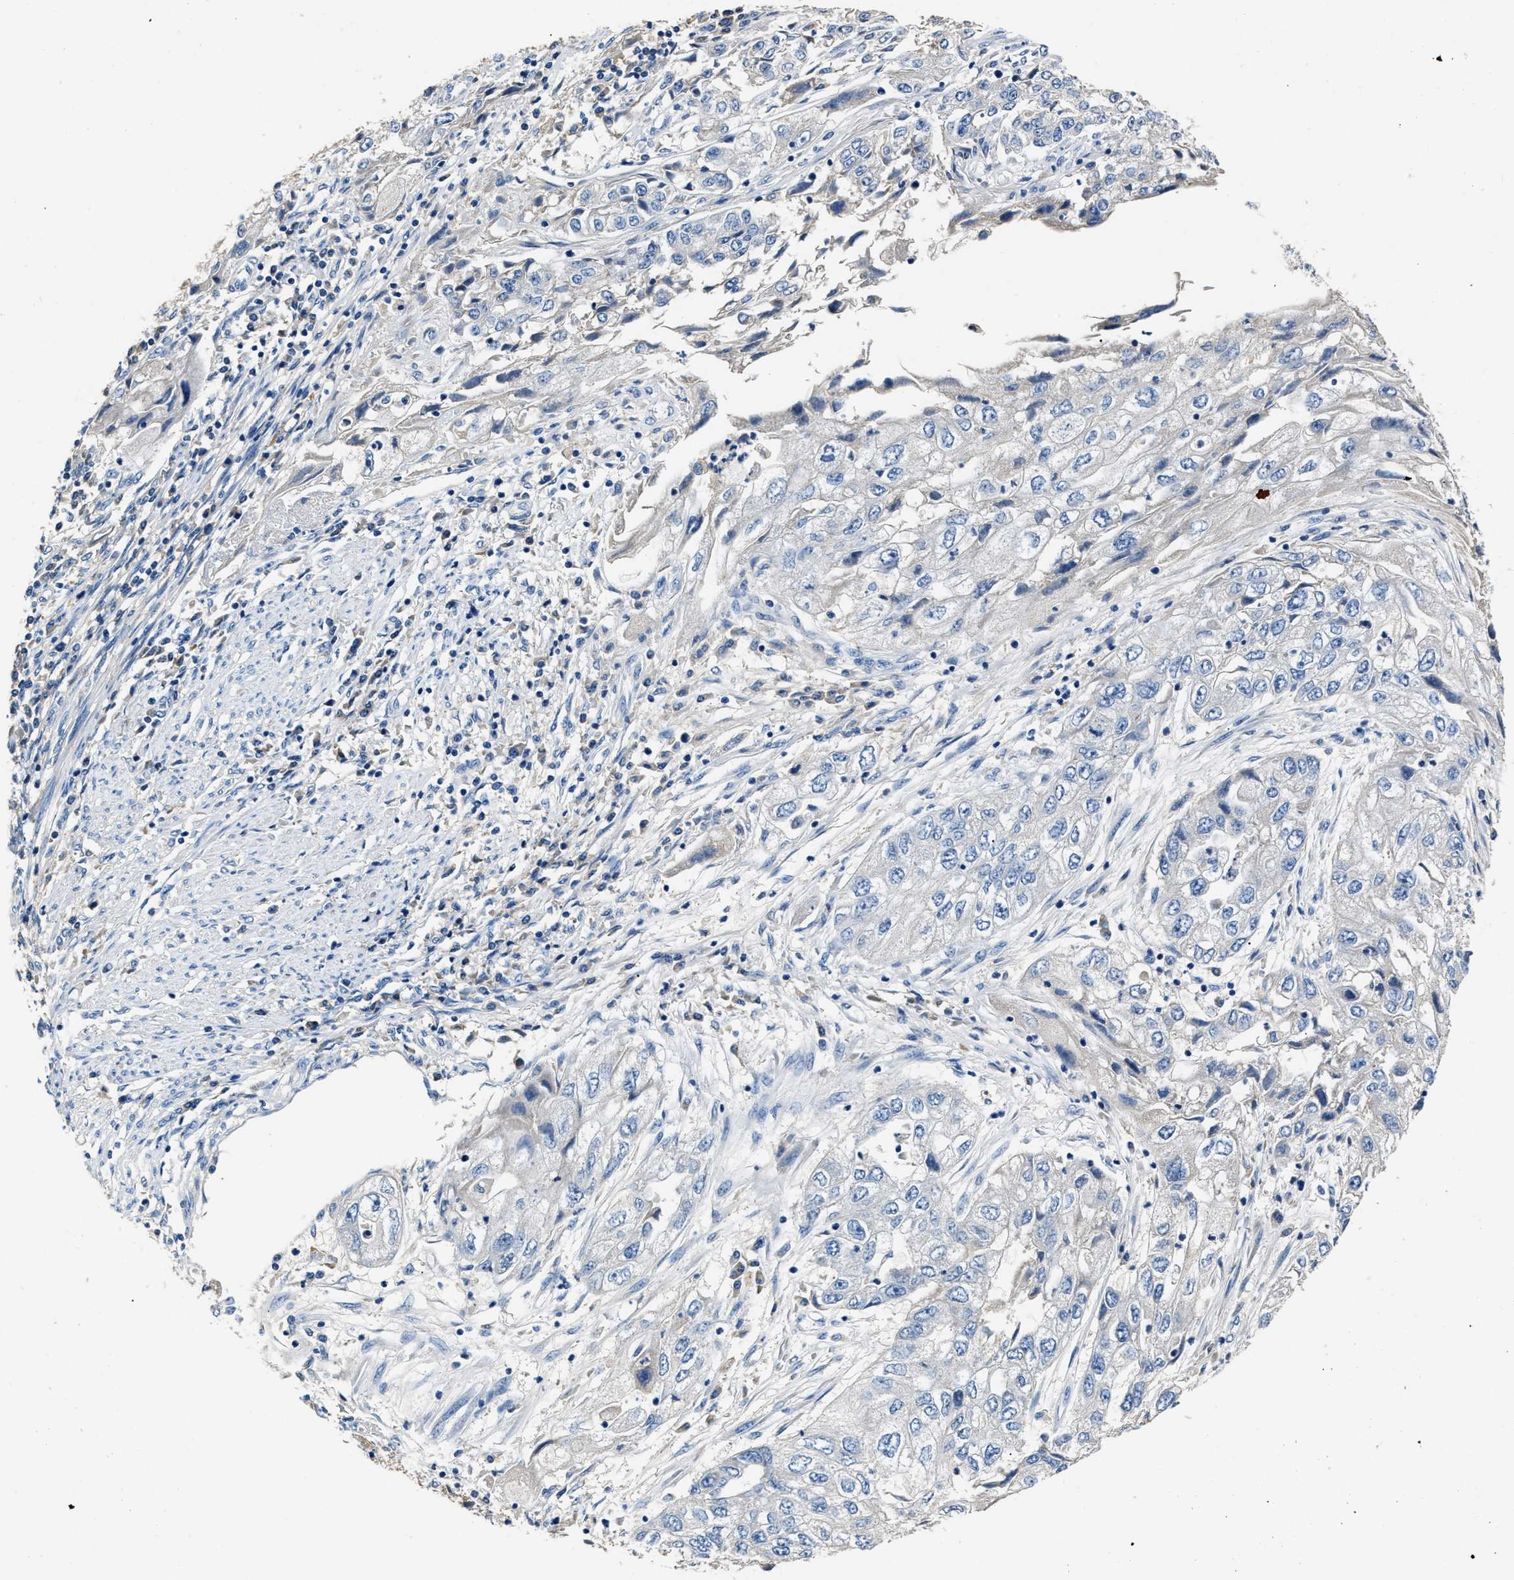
{"staining": {"intensity": "negative", "quantity": "none", "location": "none"}, "tissue": "endometrial cancer", "cell_type": "Tumor cells", "image_type": "cancer", "snomed": [{"axis": "morphology", "description": "Adenocarcinoma, NOS"}, {"axis": "topography", "description": "Endometrium"}], "caption": "DAB immunohistochemical staining of endometrial cancer (adenocarcinoma) exhibits no significant expression in tumor cells. (DAB (3,3'-diaminobenzidine) IHC, high magnification).", "gene": "SLCO2B1", "patient": {"sex": "female", "age": 49}}